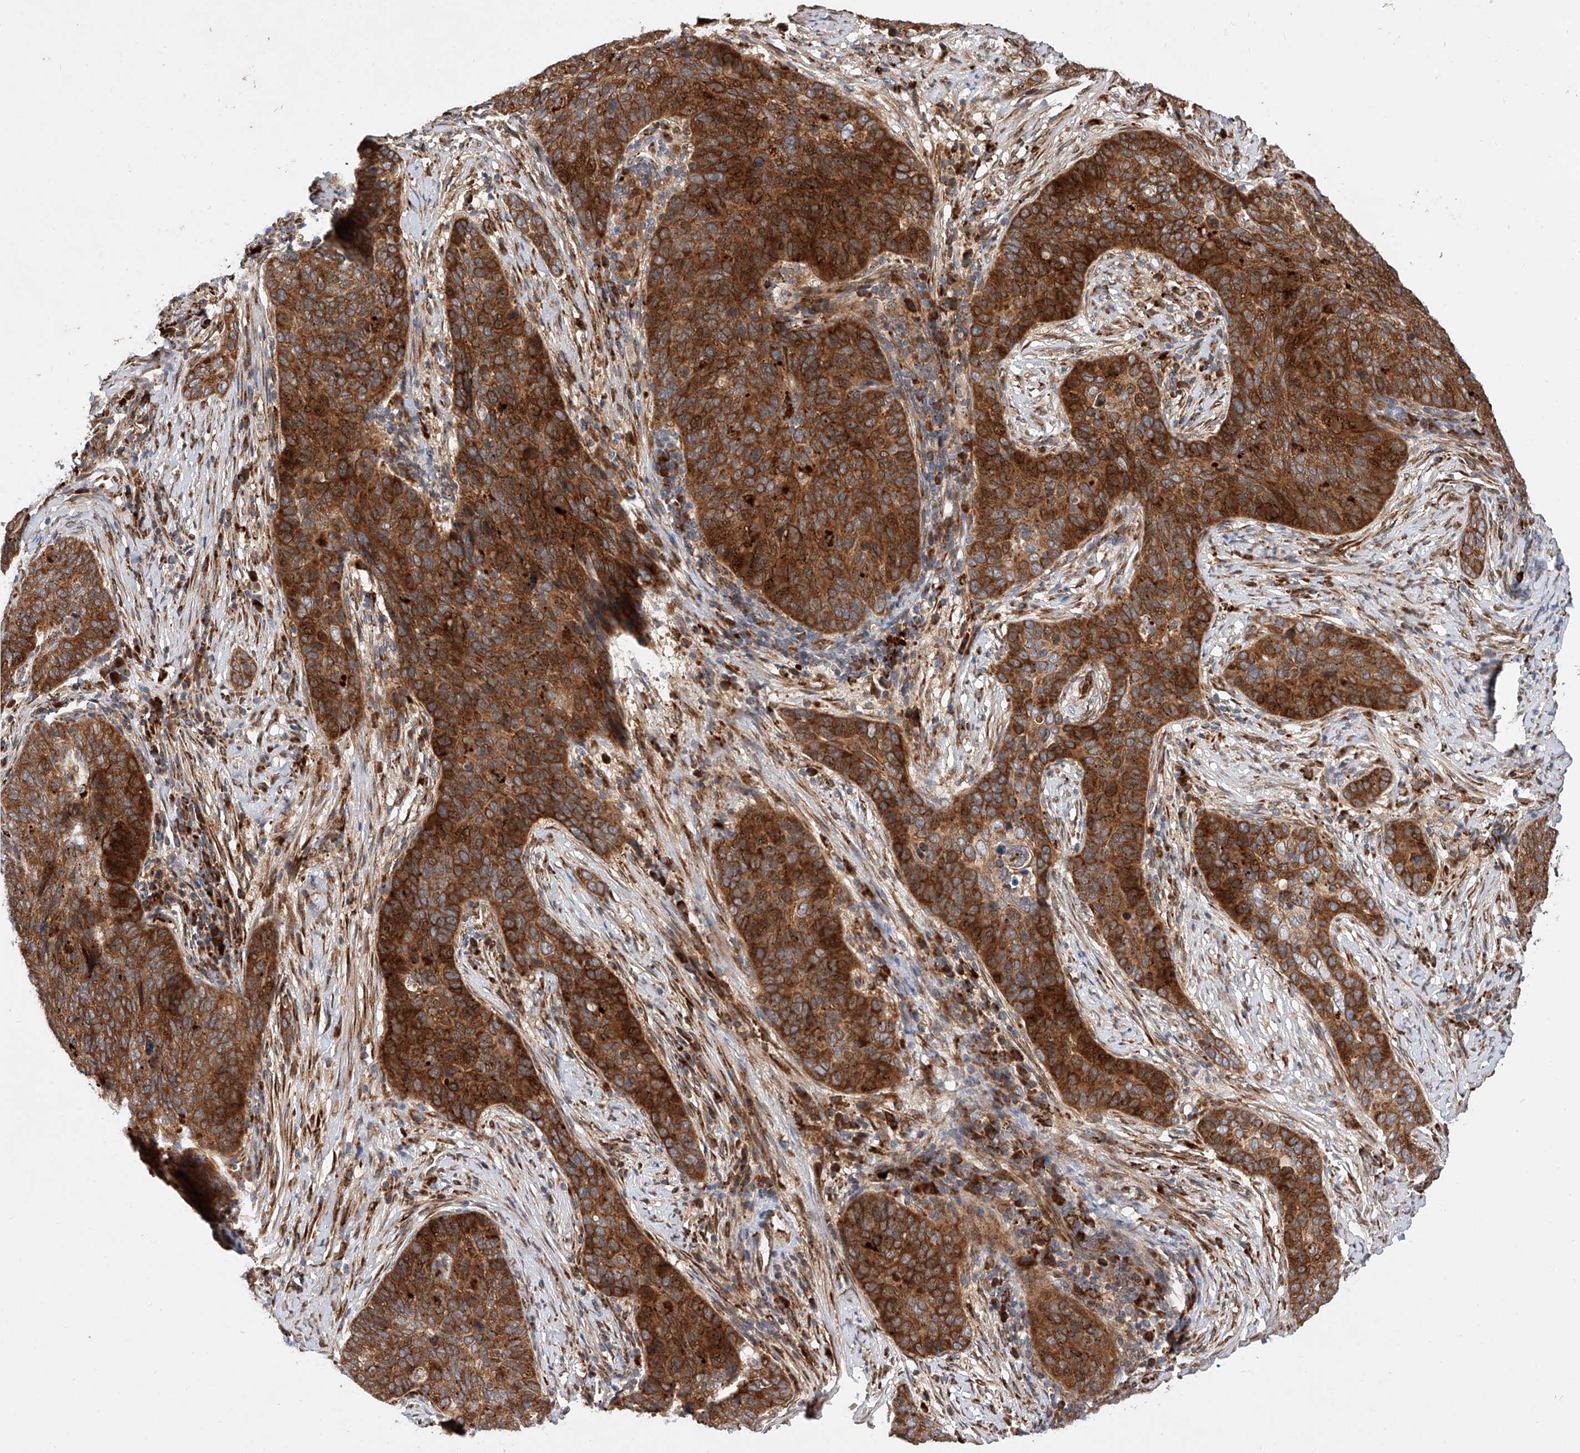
{"staining": {"intensity": "strong", "quantity": ">75%", "location": "cytoplasmic/membranous"}, "tissue": "cervical cancer", "cell_type": "Tumor cells", "image_type": "cancer", "snomed": [{"axis": "morphology", "description": "Squamous cell carcinoma, NOS"}, {"axis": "topography", "description": "Cervix"}], "caption": "Immunohistochemical staining of cervical cancer (squamous cell carcinoma) reveals strong cytoplasmic/membranous protein expression in approximately >75% of tumor cells.", "gene": "DIRAS3", "patient": {"sex": "female", "age": 60}}